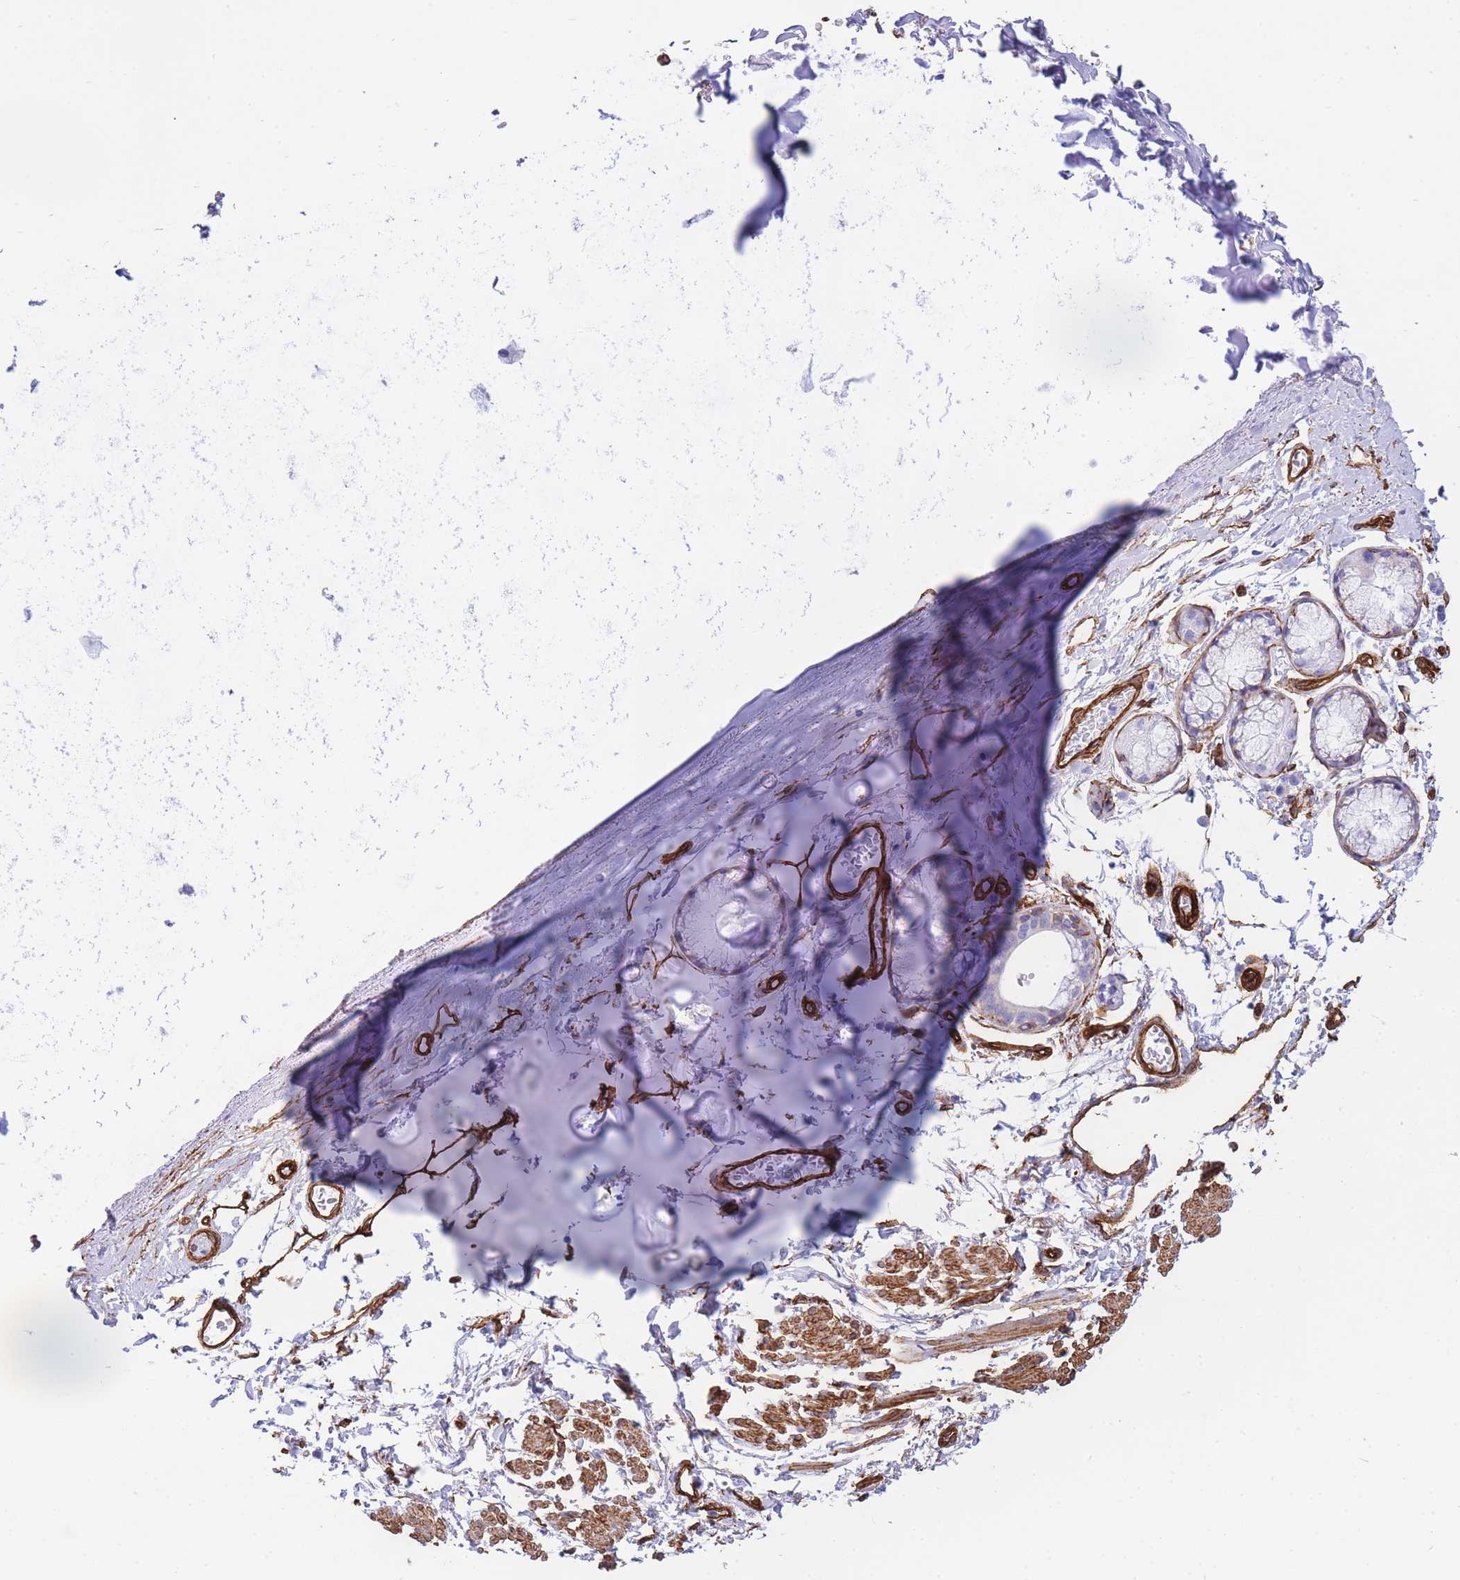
{"staining": {"intensity": "strong", "quantity": ">75%", "location": "cytoplasmic/membranous"}, "tissue": "adipose tissue", "cell_type": "Adipocytes", "image_type": "normal", "snomed": [{"axis": "morphology", "description": "Normal tissue, NOS"}, {"axis": "topography", "description": "Cartilage tissue"}], "caption": "A brown stain labels strong cytoplasmic/membranous expression of a protein in adipocytes of unremarkable human adipose tissue.", "gene": "CAVIN1", "patient": {"sex": "male", "age": 73}}